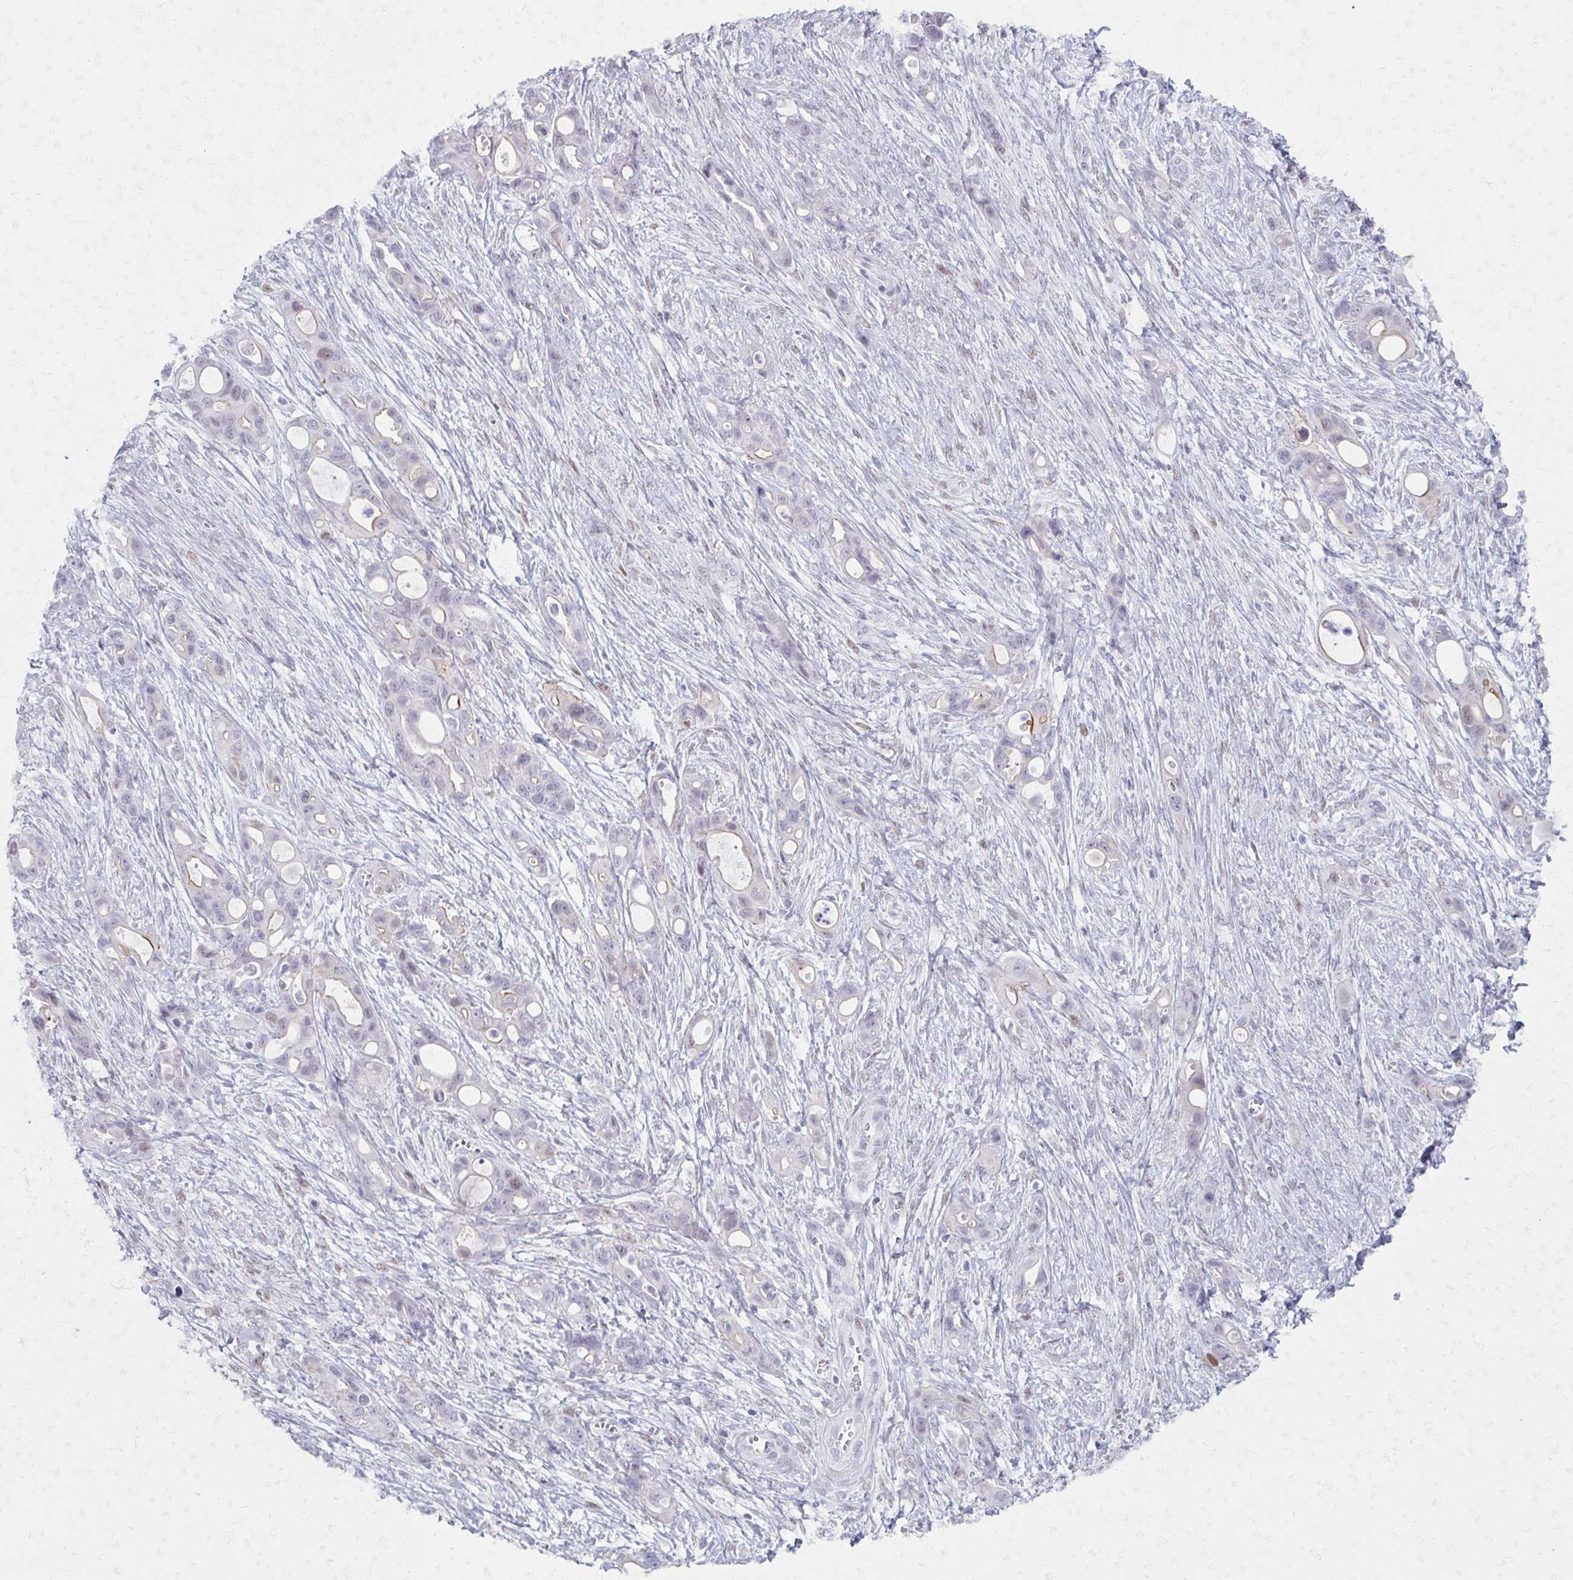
{"staining": {"intensity": "negative", "quantity": "none", "location": "none"}, "tissue": "ovarian cancer", "cell_type": "Tumor cells", "image_type": "cancer", "snomed": [{"axis": "morphology", "description": "Cystadenocarcinoma, mucinous, NOS"}, {"axis": "topography", "description": "Ovary"}], "caption": "DAB (3,3'-diaminobenzidine) immunohistochemical staining of human mucinous cystadenocarcinoma (ovarian) demonstrates no significant expression in tumor cells. (Stains: DAB IHC with hematoxylin counter stain, Microscopy: brightfield microscopy at high magnification).", "gene": "MORC4", "patient": {"sex": "female", "age": 70}}